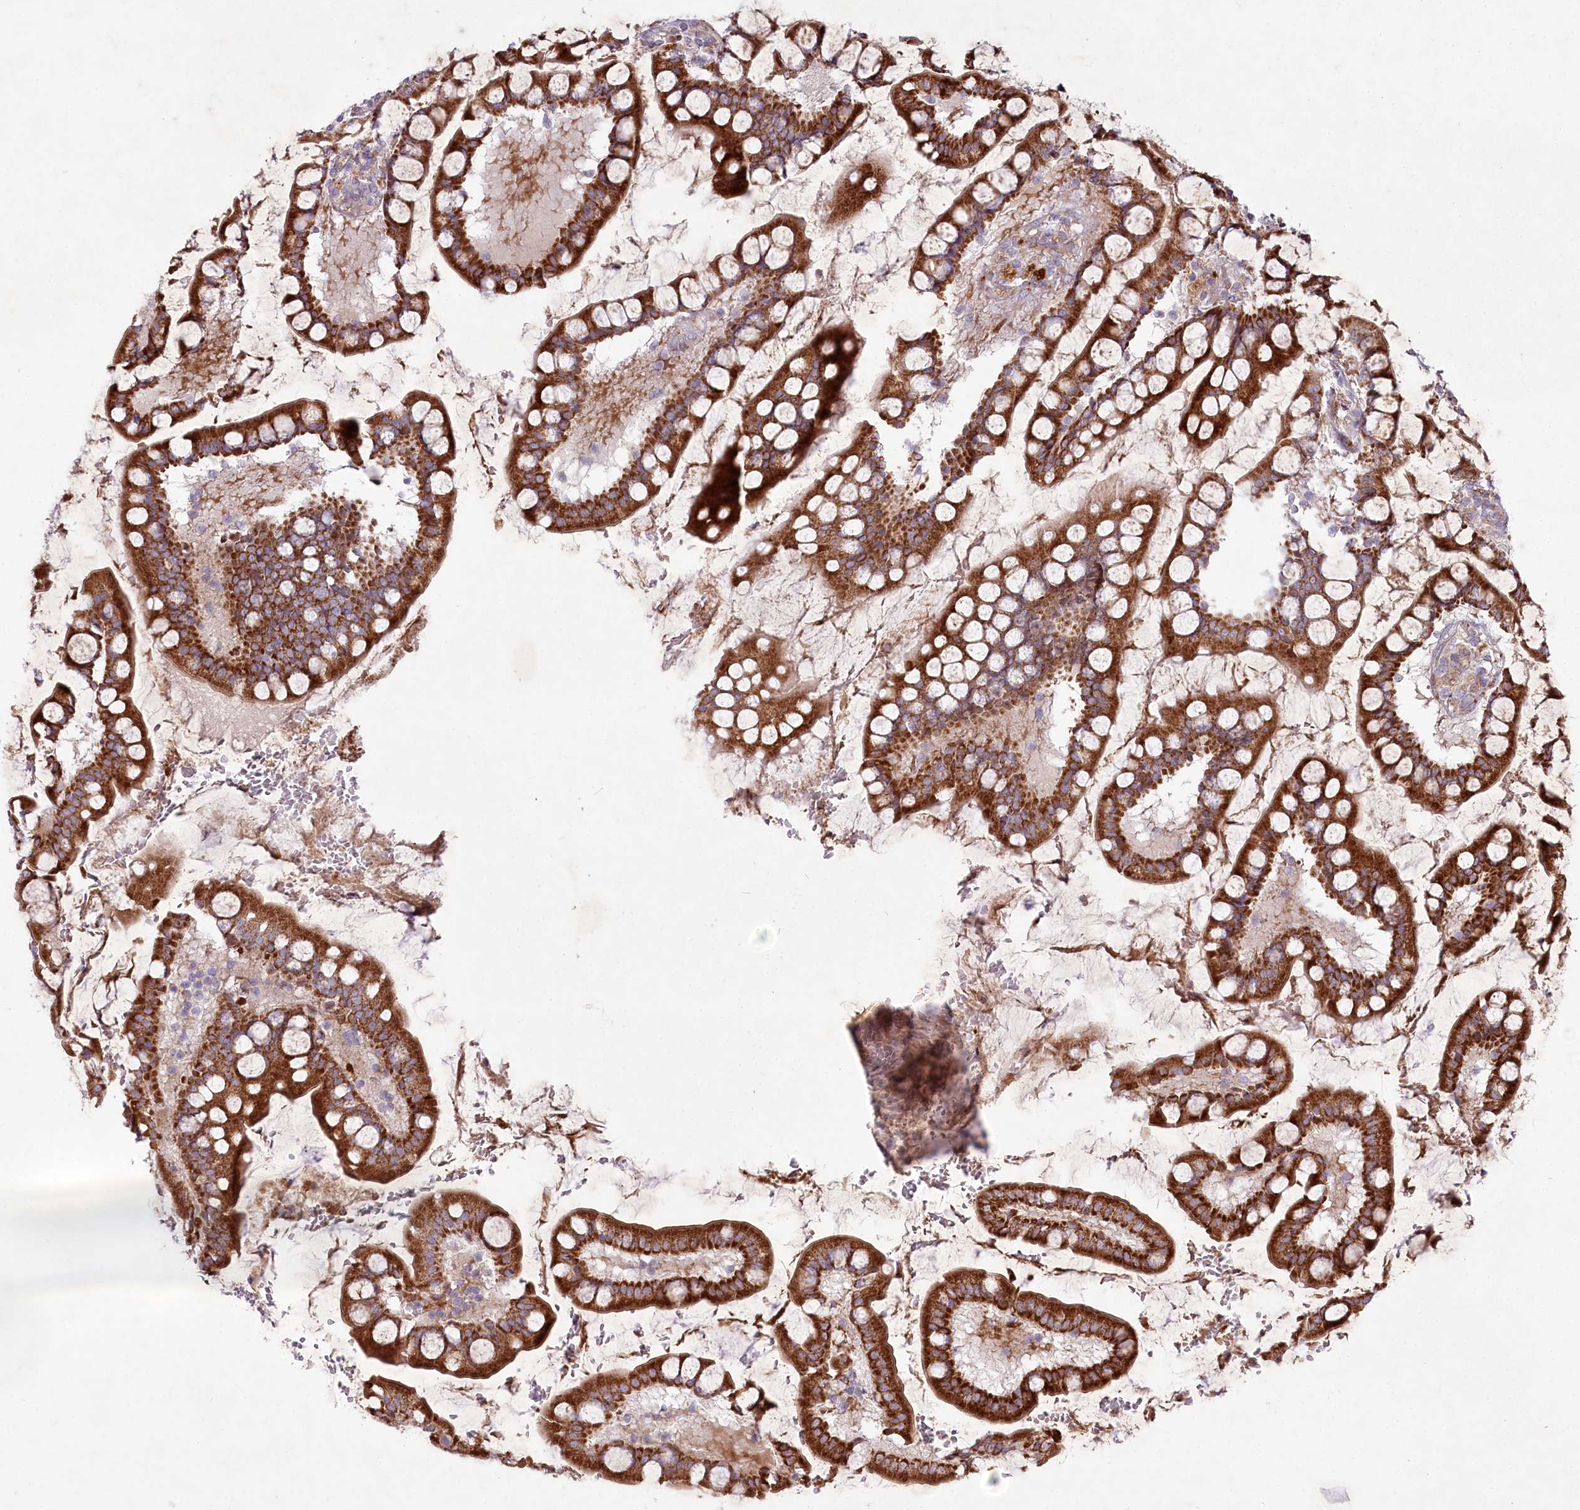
{"staining": {"intensity": "strong", "quantity": ">75%", "location": "cytoplasmic/membranous"}, "tissue": "small intestine", "cell_type": "Glandular cells", "image_type": "normal", "snomed": [{"axis": "morphology", "description": "Normal tissue, NOS"}, {"axis": "topography", "description": "Small intestine"}], "caption": "Small intestine stained for a protein (brown) demonstrates strong cytoplasmic/membranous positive expression in about >75% of glandular cells.", "gene": "PSTK", "patient": {"sex": "male", "age": 52}}